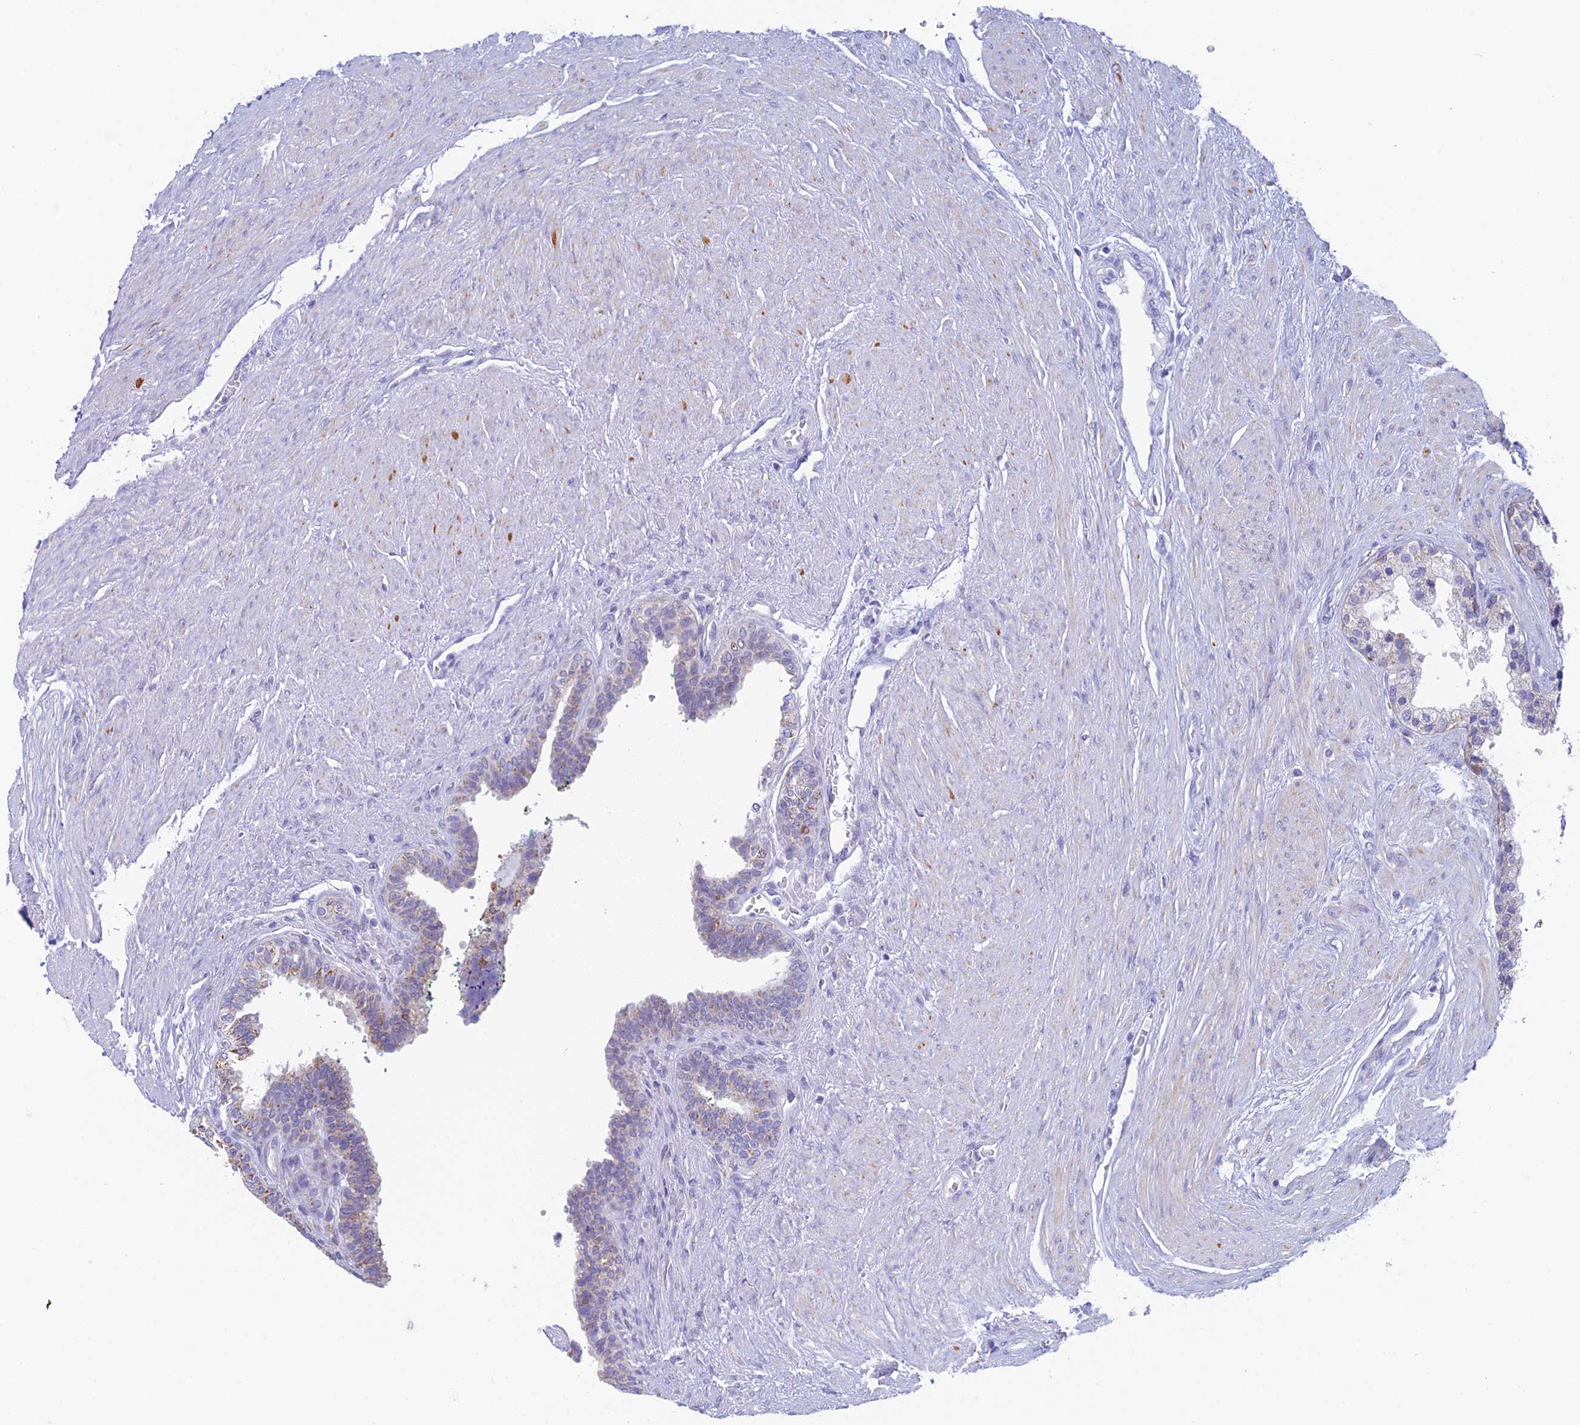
{"staining": {"intensity": "negative", "quantity": "none", "location": "none"}, "tissue": "prostate cancer", "cell_type": "Tumor cells", "image_type": "cancer", "snomed": [{"axis": "morphology", "description": "Adenocarcinoma, High grade"}, {"axis": "topography", "description": "Prostate"}], "caption": "Immunohistochemistry (IHC) histopathology image of neoplastic tissue: human adenocarcinoma (high-grade) (prostate) stained with DAB (3,3'-diaminobenzidine) displays no significant protein positivity in tumor cells.", "gene": "REXO5", "patient": {"sex": "male", "age": 70}}